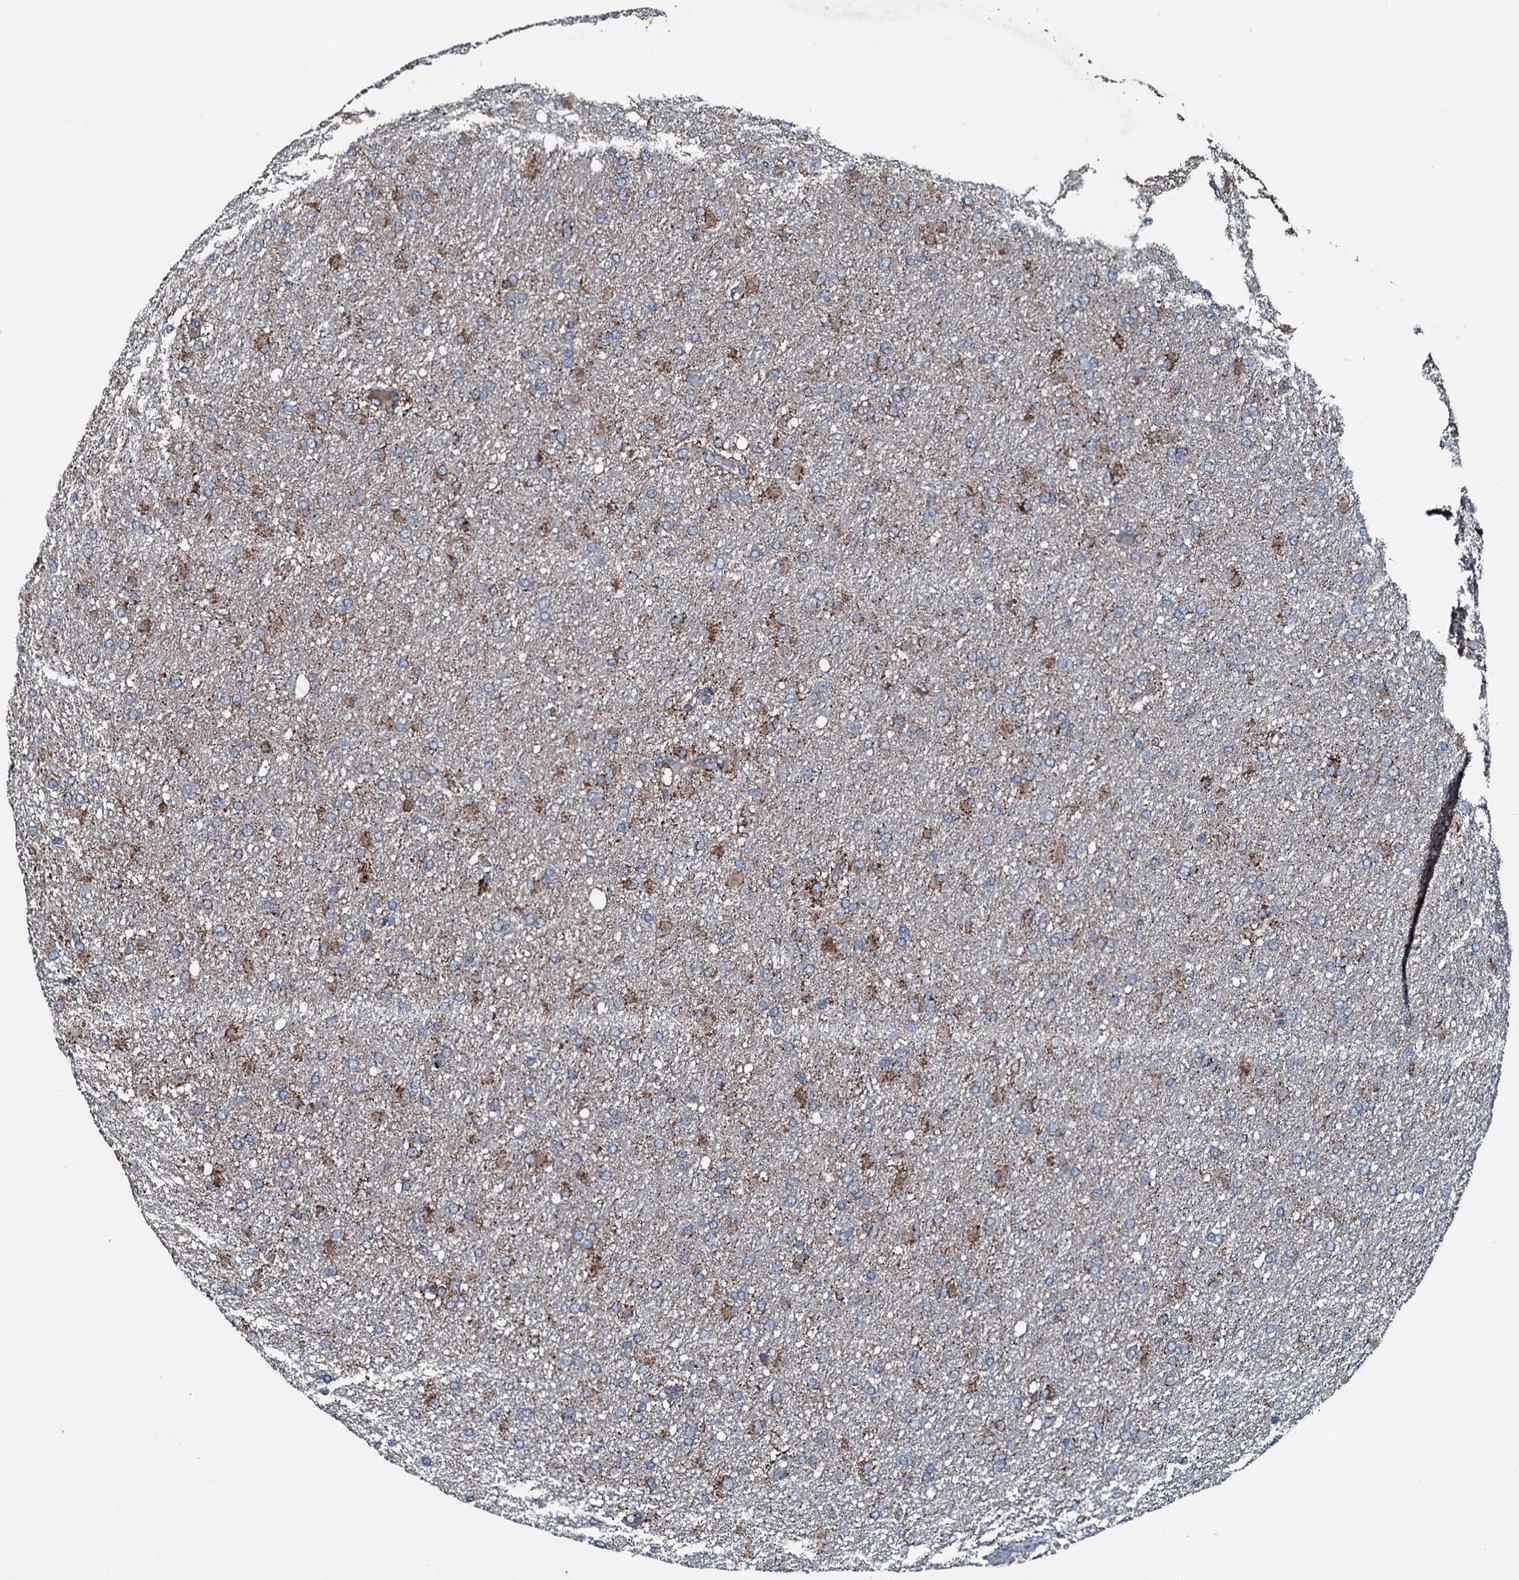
{"staining": {"intensity": "moderate", "quantity": "<25%", "location": "cytoplasmic/membranous"}, "tissue": "glioma", "cell_type": "Tumor cells", "image_type": "cancer", "snomed": [{"axis": "morphology", "description": "Glioma, malignant, High grade"}, {"axis": "topography", "description": "Cerebral cortex"}], "caption": "High-power microscopy captured an immunohistochemistry (IHC) photomicrograph of malignant high-grade glioma, revealing moderate cytoplasmic/membranous positivity in approximately <25% of tumor cells.", "gene": "ACSS3", "patient": {"sex": "female", "age": 36}}